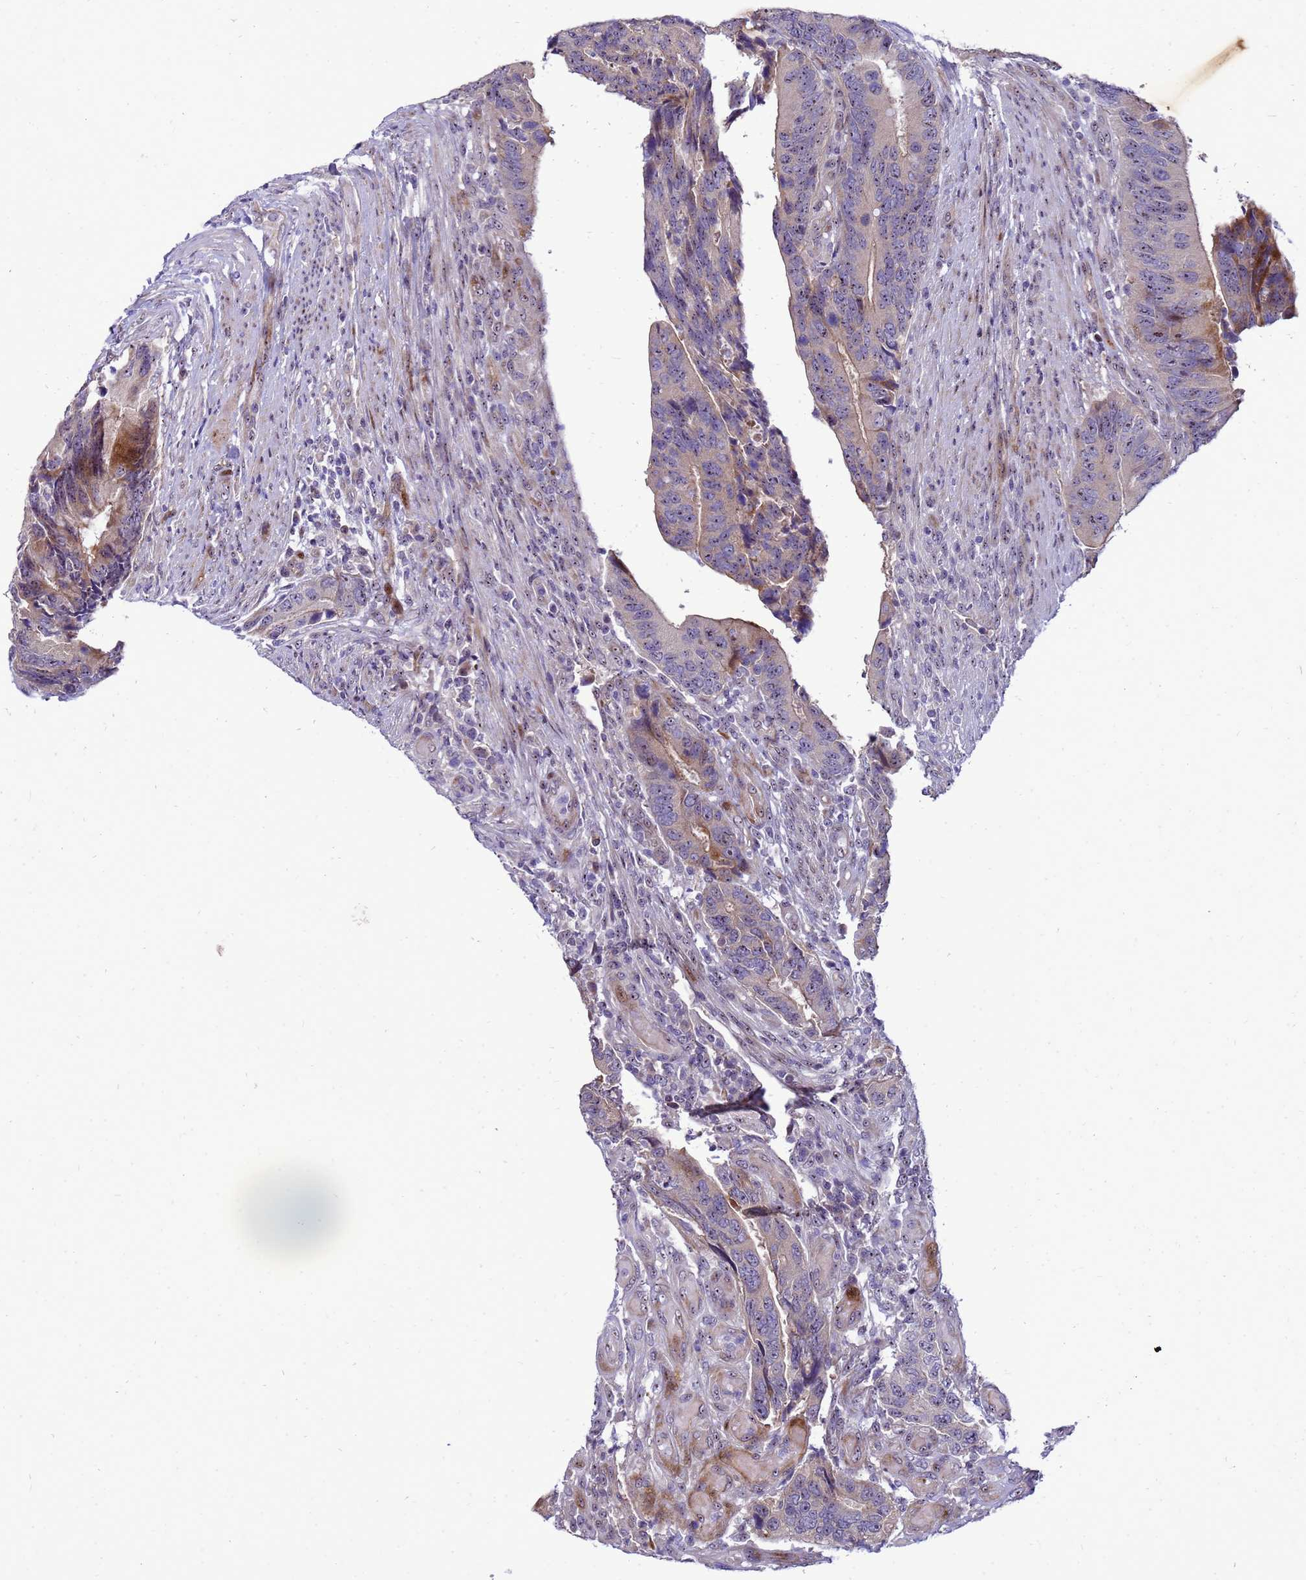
{"staining": {"intensity": "moderate", "quantity": "<25%", "location": "cytoplasmic/membranous"}, "tissue": "colorectal cancer", "cell_type": "Tumor cells", "image_type": "cancer", "snomed": [{"axis": "morphology", "description": "Adenocarcinoma, NOS"}, {"axis": "topography", "description": "Colon"}], "caption": "Adenocarcinoma (colorectal) tissue demonstrates moderate cytoplasmic/membranous positivity in about <25% of tumor cells The protein of interest is shown in brown color, while the nuclei are stained blue.", "gene": "RSPO1", "patient": {"sex": "male", "age": 87}}